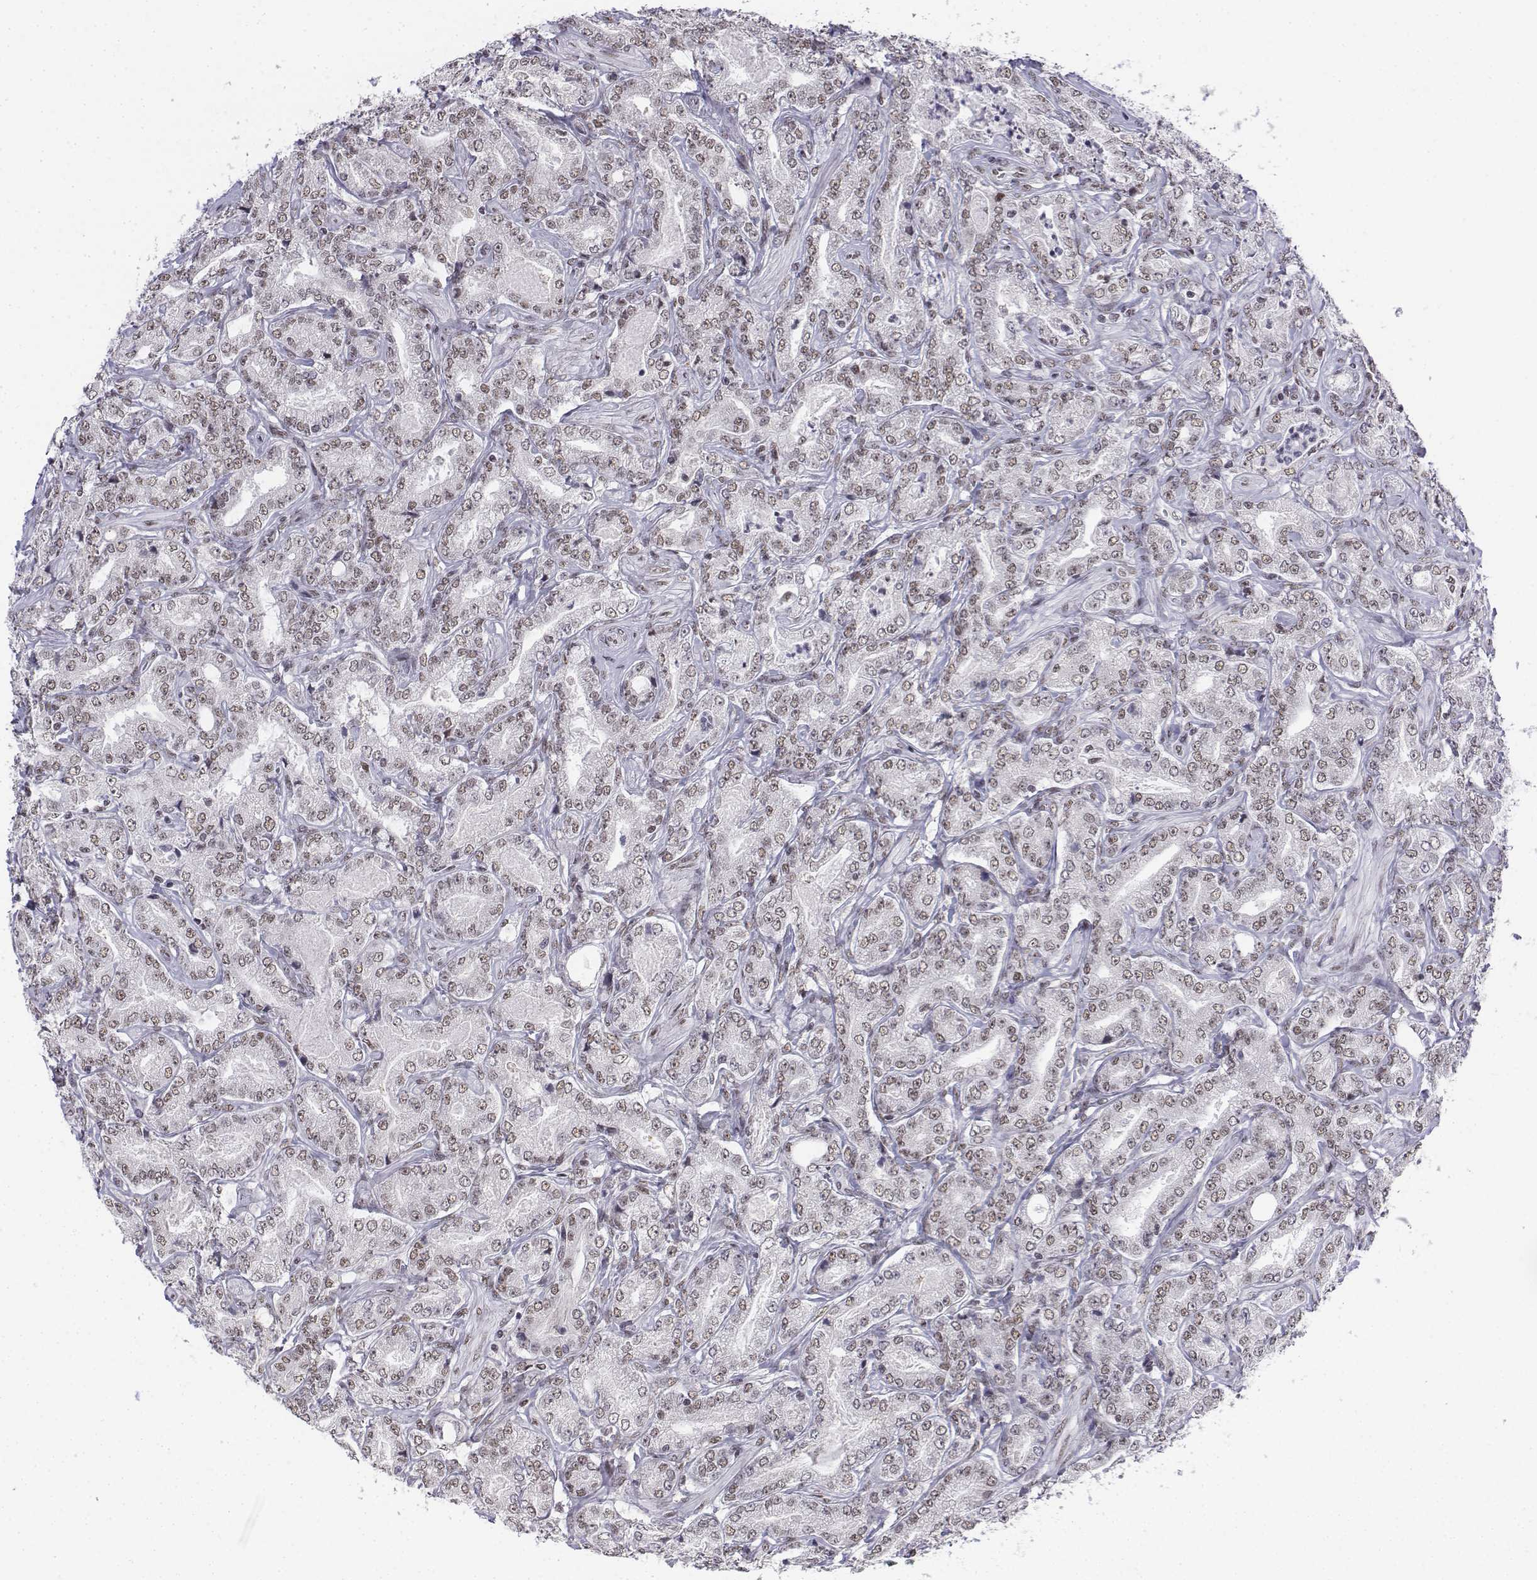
{"staining": {"intensity": "weak", "quantity": "25%-75%", "location": "nuclear"}, "tissue": "prostate cancer", "cell_type": "Tumor cells", "image_type": "cancer", "snomed": [{"axis": "morphology", "description": "Adenocarcinoma, NOS"}, {"axis": "topography", "description": "Prostate"}], "caption": "Brown immunohistochemical staining in human prostate cancer (adenocarcinoma) displays weak nuclear staining in approximately 25%-75% of tumor cells.", "gene": "SETD1A", "patient": {"sex": "male", "age": 64}}